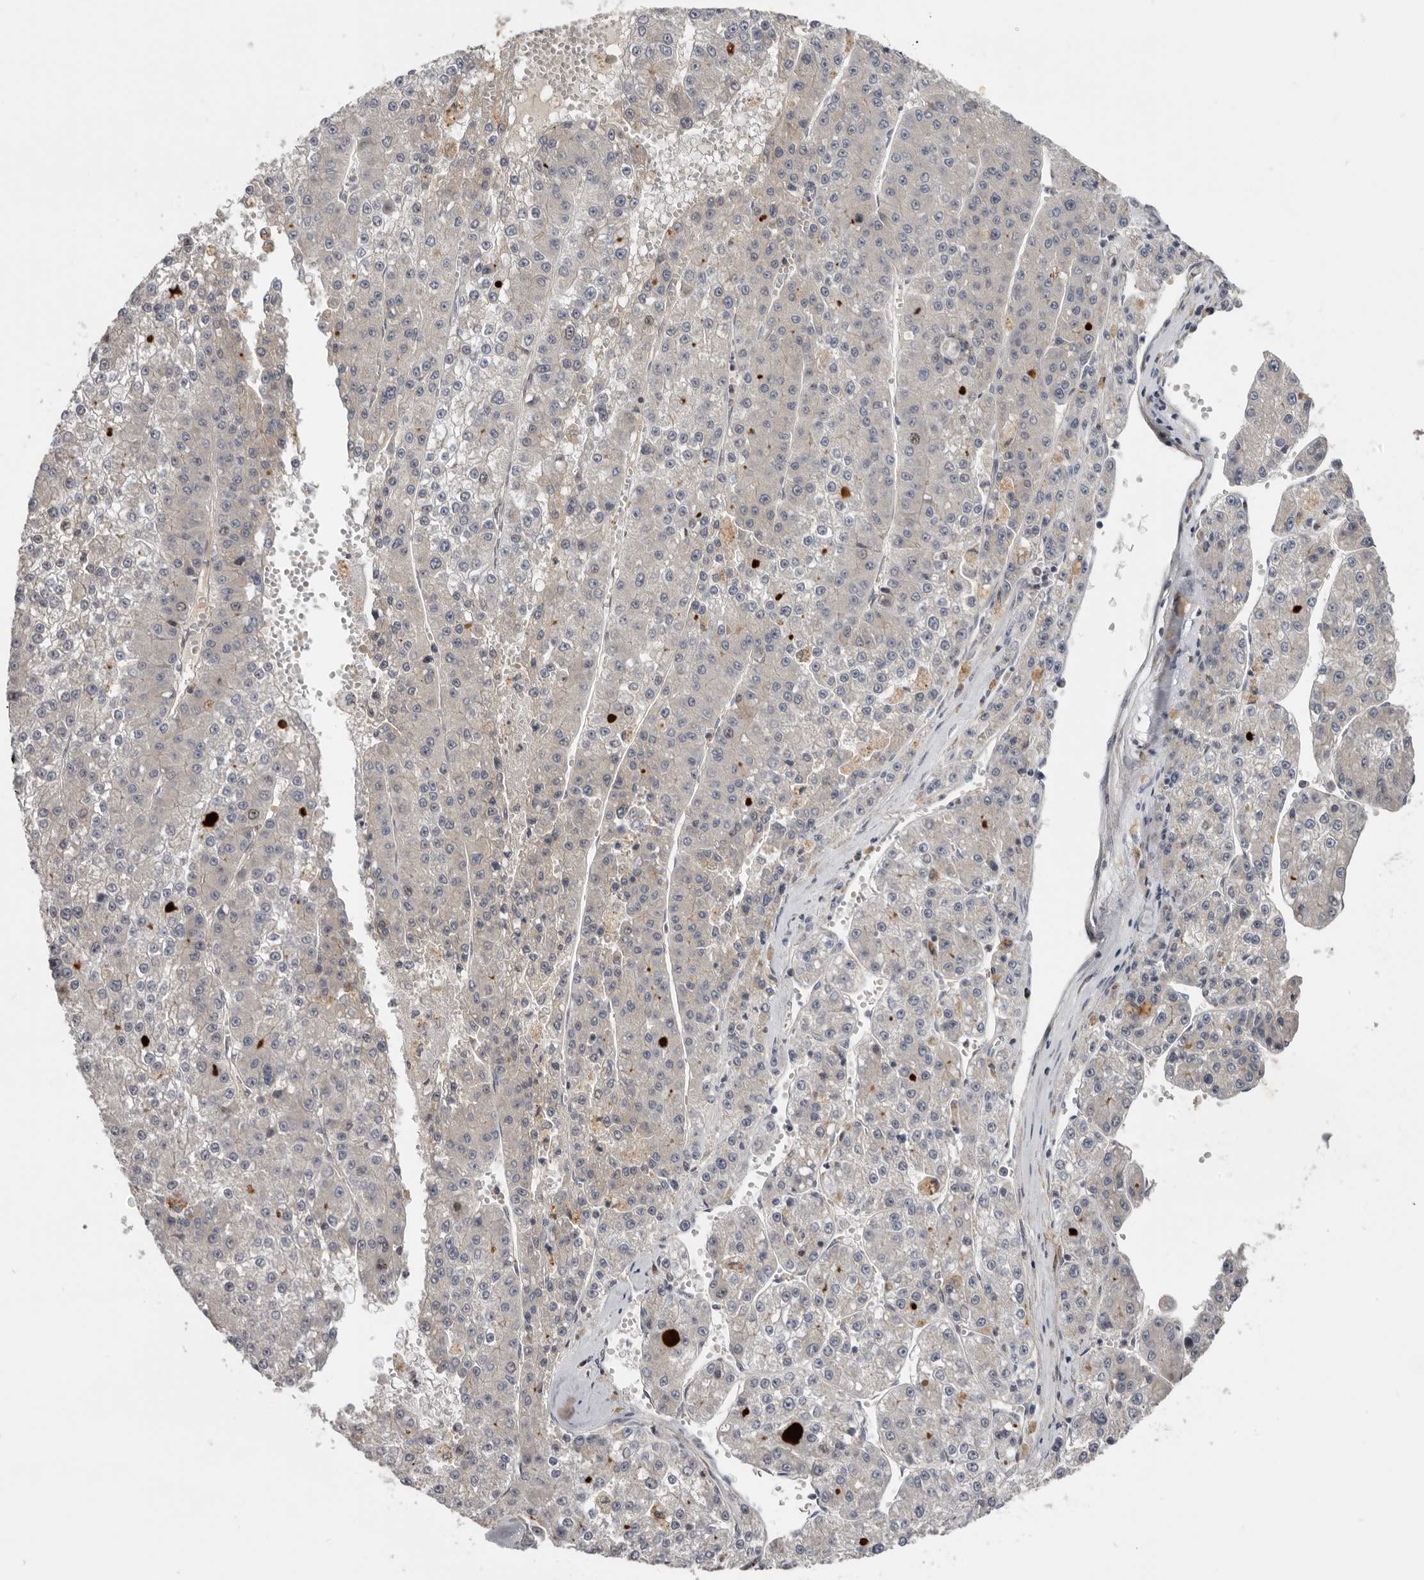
{"staining": {"intensity": "negative", "quantity": "none", "location": "none"}, "tissue": "liver cancer", "cell_type": "Tumor cells", "image_type": "cancer", "snomed": [{"axis": "morphology", "description": "Carcinoma, Hepatocellular, NOS"}, {"axis": "topography", "description": "Liver"}], "caption": "Immunohistochemical staining of human liver hepatocellular carcinoma demonstrates no significant positivity in tumor cells.", "gene": "CDCA8", "patient": {"sex": "female", "age": 73}}